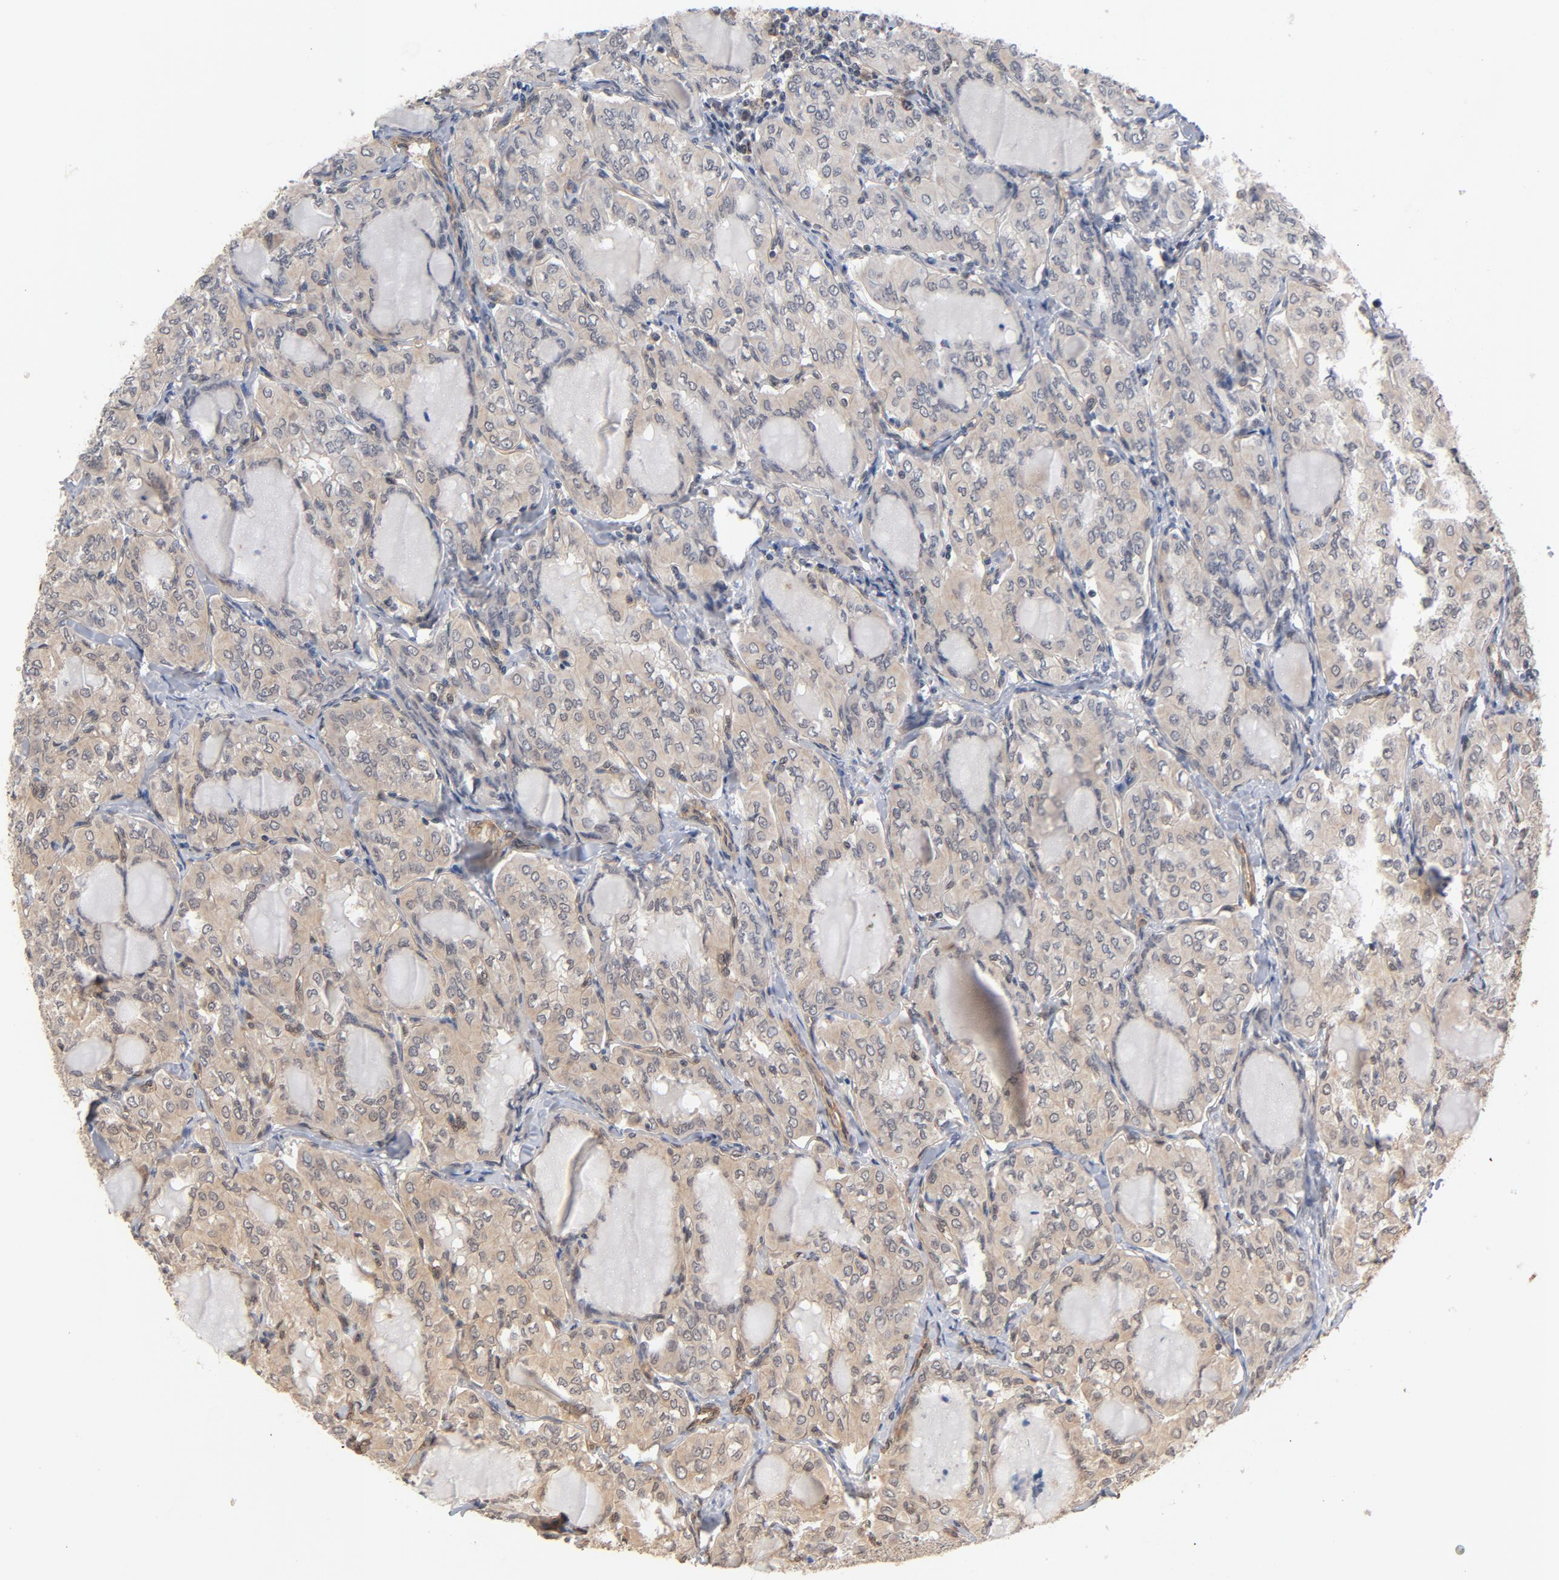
{"staining": {"intensity": "weak", "quantity": ">75%", "location": "cytoplasmic/membranous"}, "tissue": "thyroid cancer", "cell_type": "Tumor cells", "image_type": "cancer", "snomed": [{"axis": "morphology", "description": "Papillary adenocarcinoma, NOS"}, {"axis": "topography", "description": "Thyroid gland"}], "caption": "Brown immunohistochemical staining in human papillary adenocarcinoma (thyroid) displays weak cytoplasmic/membranous staining in about >75% of tumor cells.", "gene": "CDC37", "patient": {"sex": "male", "age": 20}}